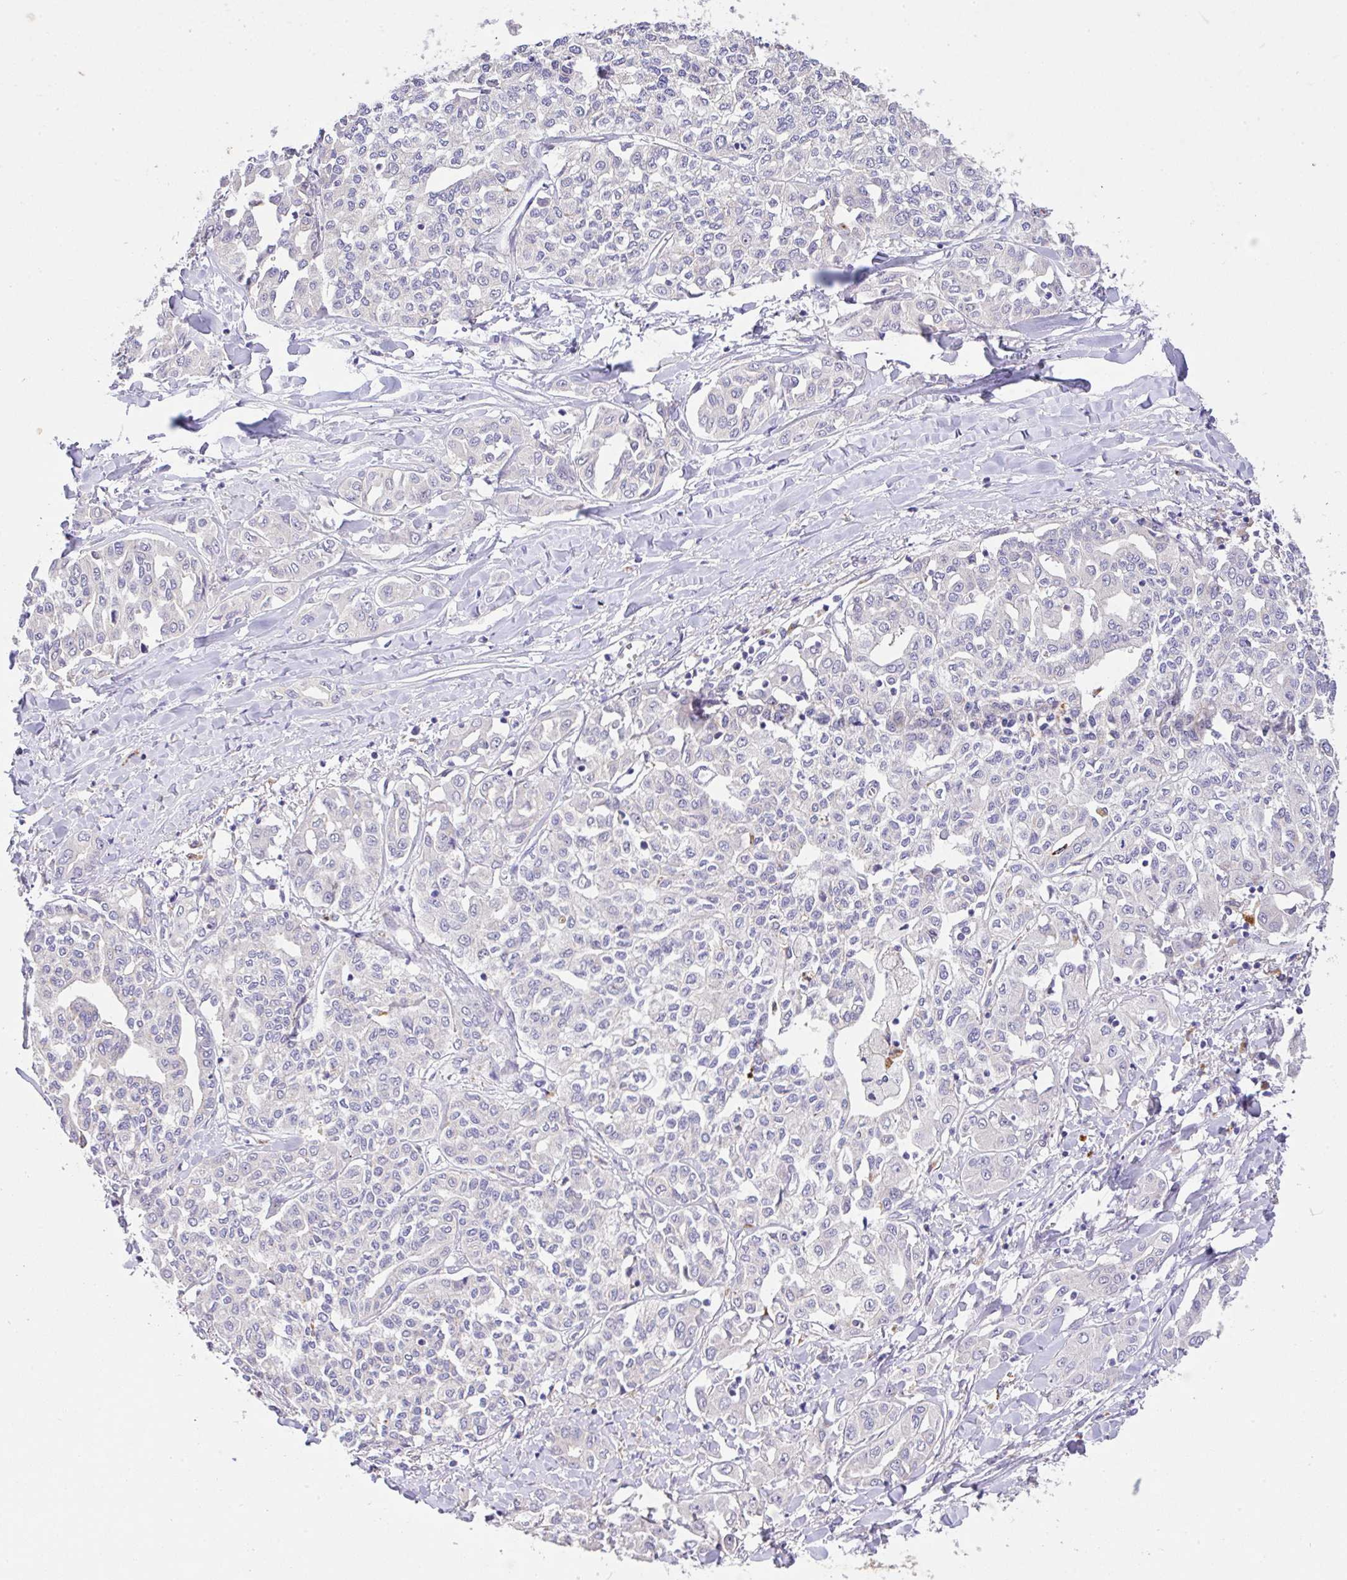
{"staining": {"intensity": "negative", "quantity": "none", "location": "none"}, "tissue": "liver cancer", "cell_type": "Tumor cells", "image_type": "cancer", "snomed": [{"axis": "morphology", "description": "Cholangiocarcinoma"}, {"axis": "topography", "description": "Liver"}], "caption": "Micrograph shows no significant protein positivity in tumor cells of cholangiocarcinoma (liver).", "gene": "EPN3", "patient": {"sex": "female", "age": 77}}